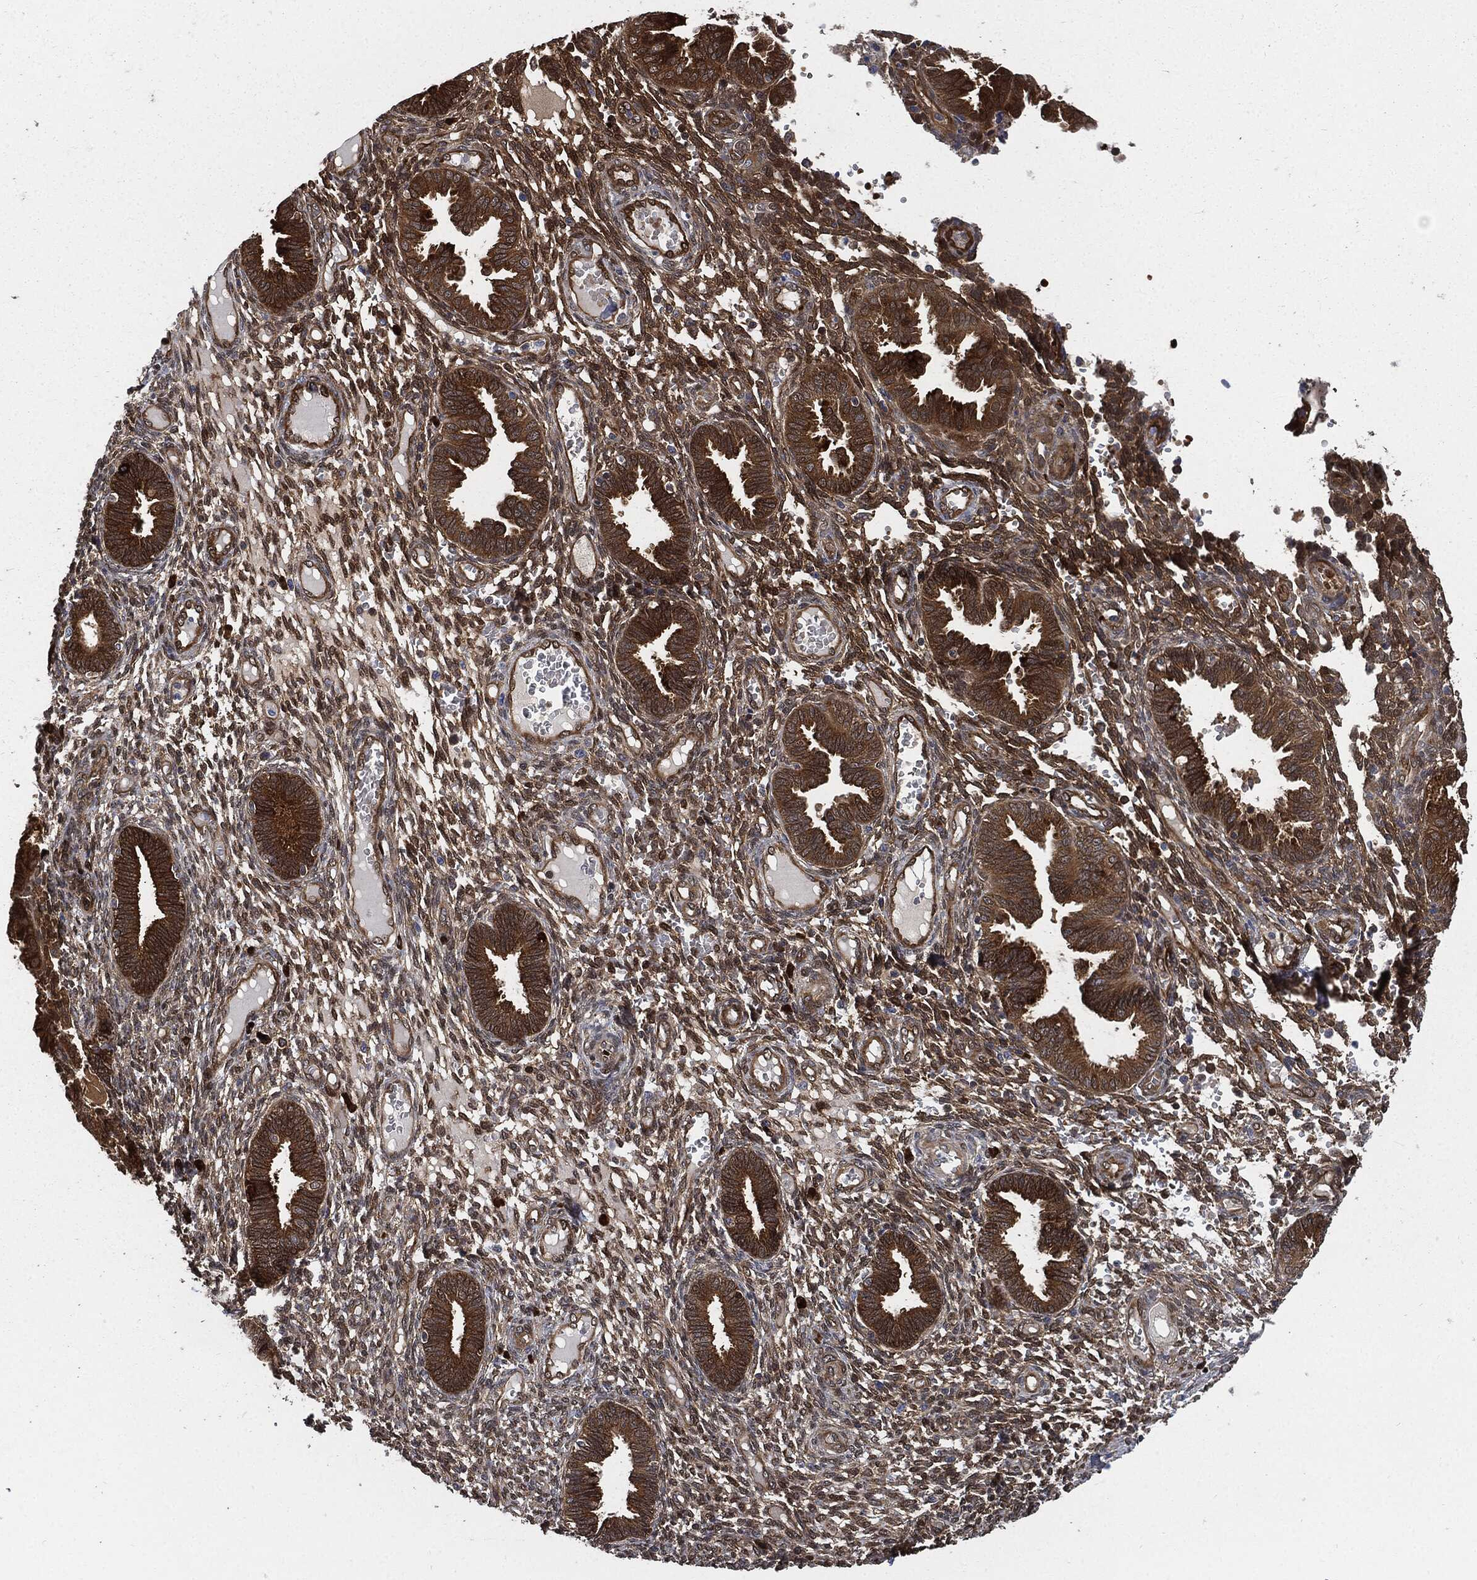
{"staining": {"intensity": "moderate", "quantity": "25%-75%", "location": "cytoplasmic/membranous,nuclear"}, "tissue": "endometrium", "cell_type": "Cells in endometrial stroma", "image_type": "normal", "snomed": [{"axis": "morphology", "description": "Normal tissue, NOS"}, {"axis": "topography", "description": "Endometrium"}], "caption": "DAB immunohistochemical staining of unremarkable human endometrium reveals moderate cytoplasmic/membranous,nuclear protein expression in about 25%-75% of cells in endometrial stroma.", "gene": "PRDX2", "patient": {"sex": "female", "age": 42}}